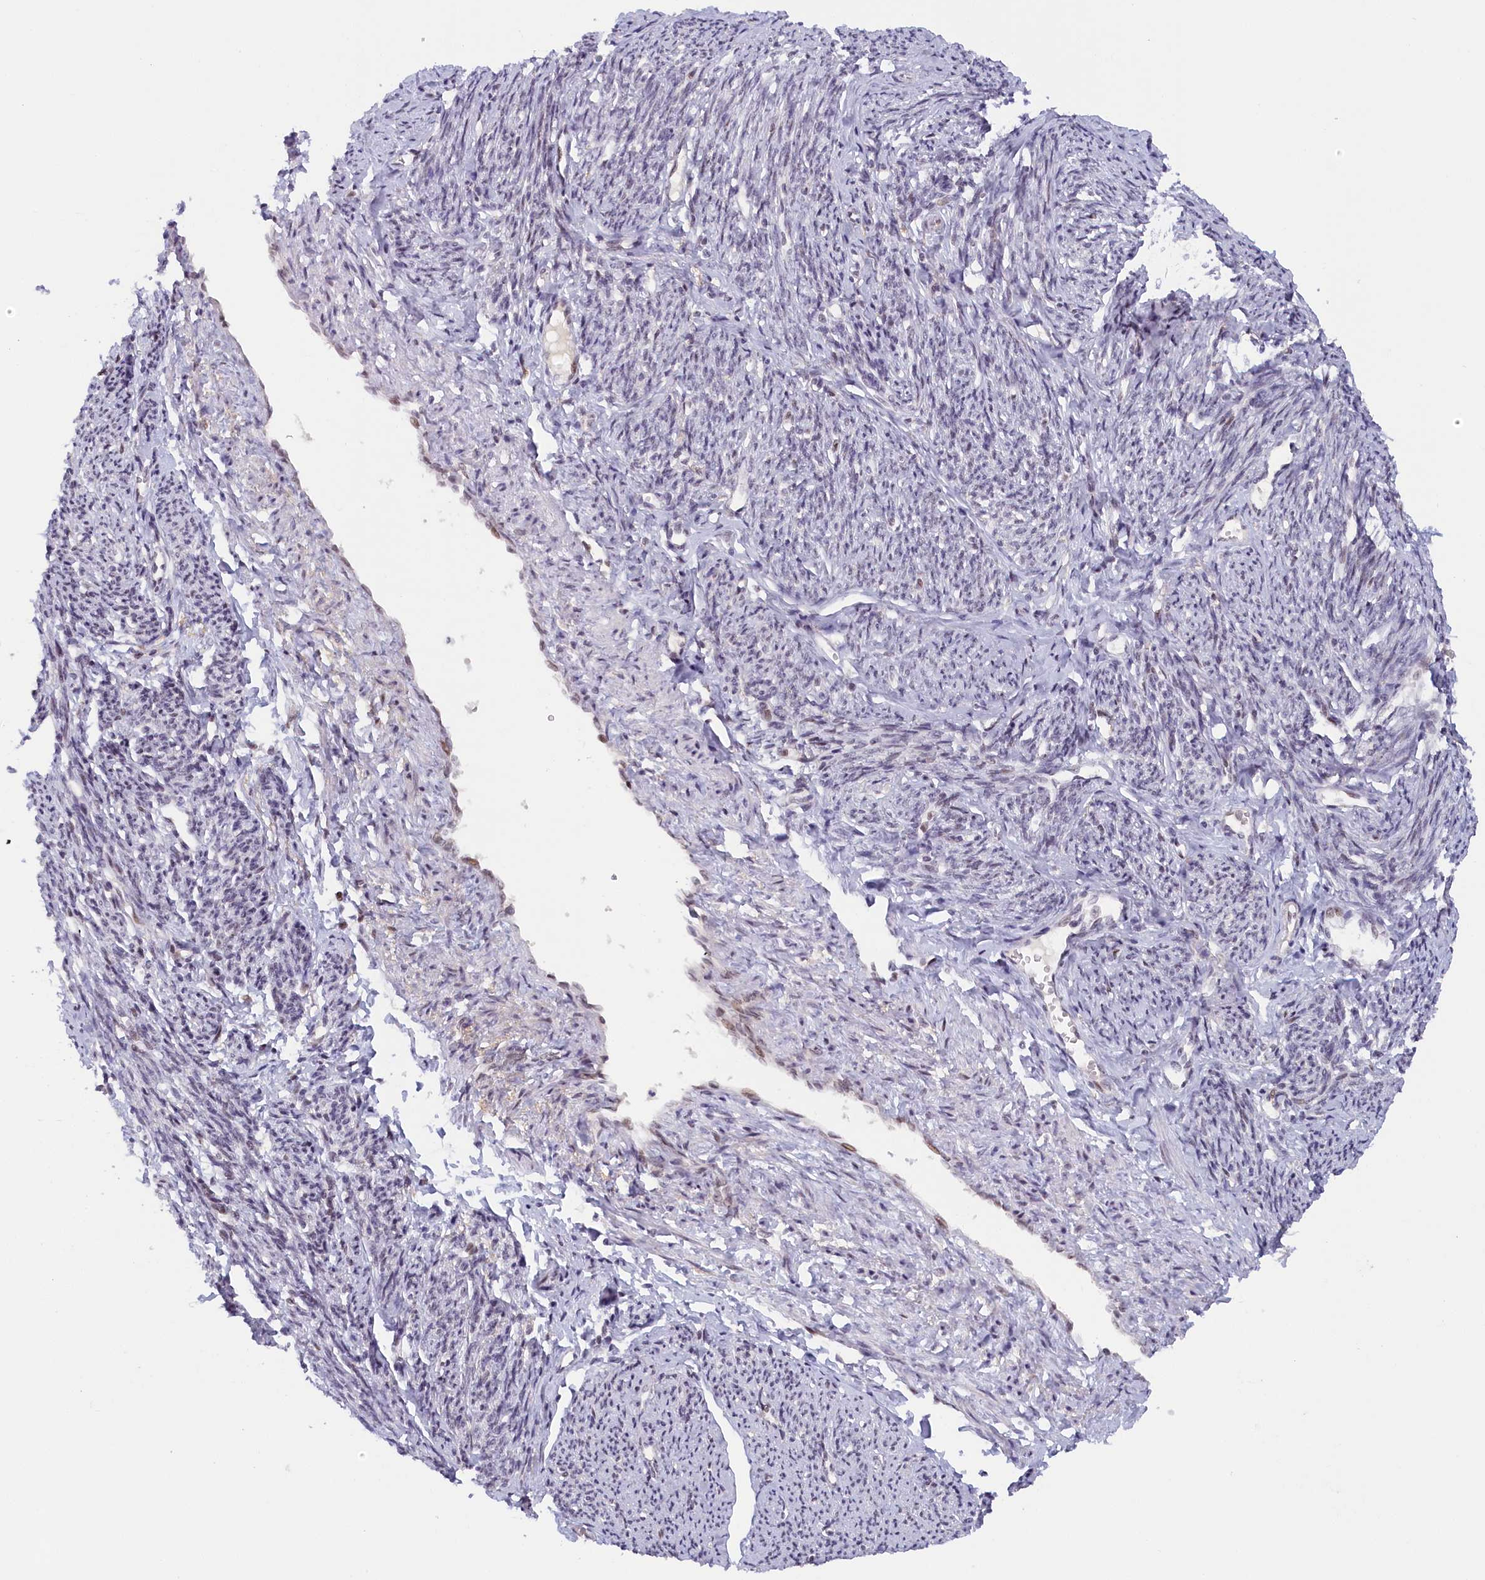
{"staining": {"intensity": "weak", "quantity": "<25%", "location": "nuclear"}, "tissue": "smooth muscle", "cell_type": "Smooth muscle cells", "image_type": "normal", "snomed": [{"axis": "morphology", "description": "Normal tissue, NOS"}, {"axis": "topography", "description": "Smooth muscle"}, {"axis": "topography", "description": "Uterus"}], "caption": "Unremarkable smooth muscle was stained to show a protein in brown. There is no significant positivity in smooth muscle cells. The staining was performed using DAB (3,3'-diaminobenzidine) to visualize the protein expression in brown, while the nuclei were stained in blue with hematoxylin (Magnification: 20x).", "gene": "SEC31B", "patient": {"sex": "female", "age": 59}}